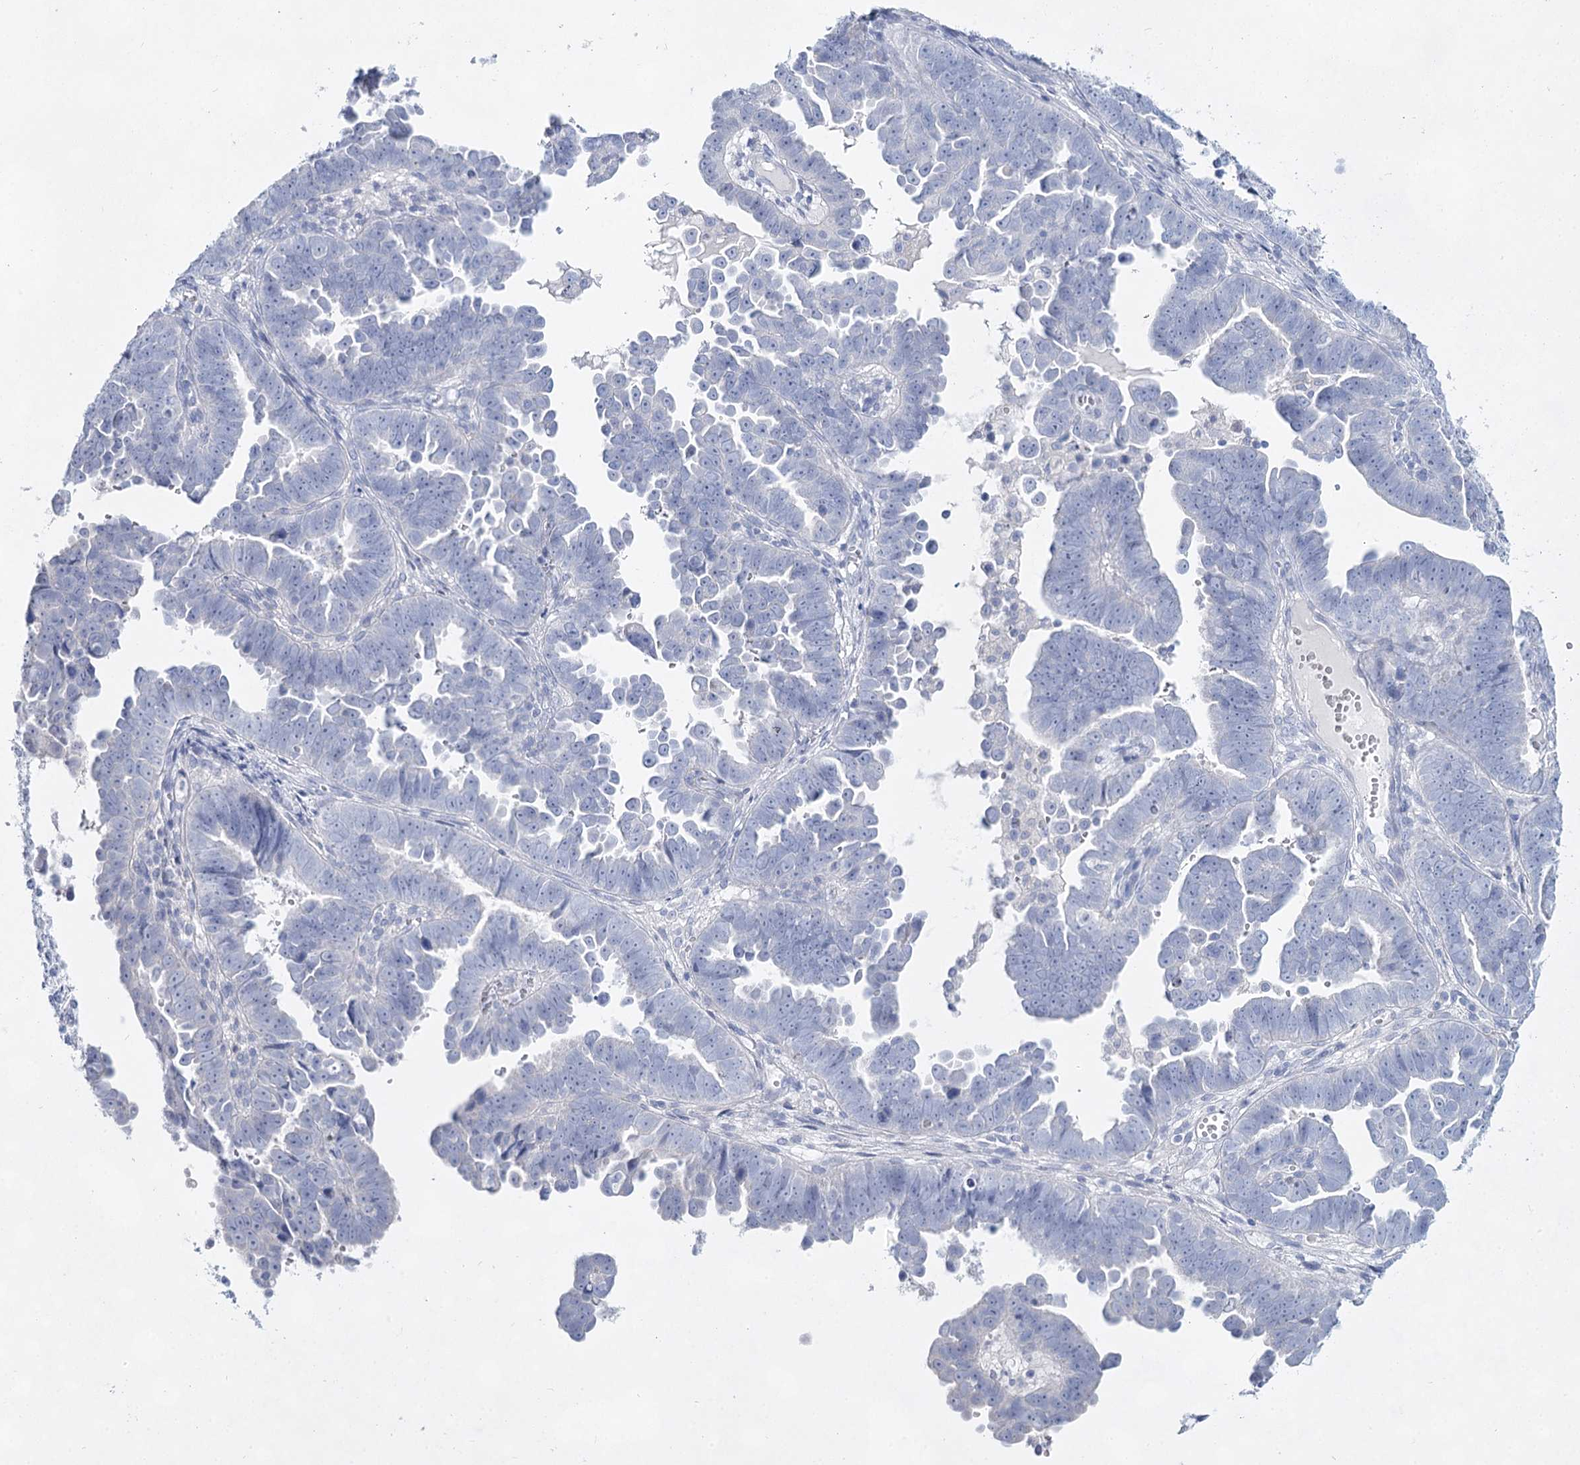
{"staining": {"intensity": "negative", "quantity": "none", "location": "none"}, "tissue": "endometrial cancer", "cell_type": "Tumor cells", "image_type": "cancer", "snomed": [{"axis": "morphology", "description": "Adenocarcinoma, NOS"}, {"axis": "topography", "description": "Endometrium"}], "caption": "Endometrial adenocarcinoma stained for a protein using immunohistochemistry (IHC) displays no staining tumor cells.", "gene": "SLC17A2", "patient": {"sex": "female", "age": 75}}